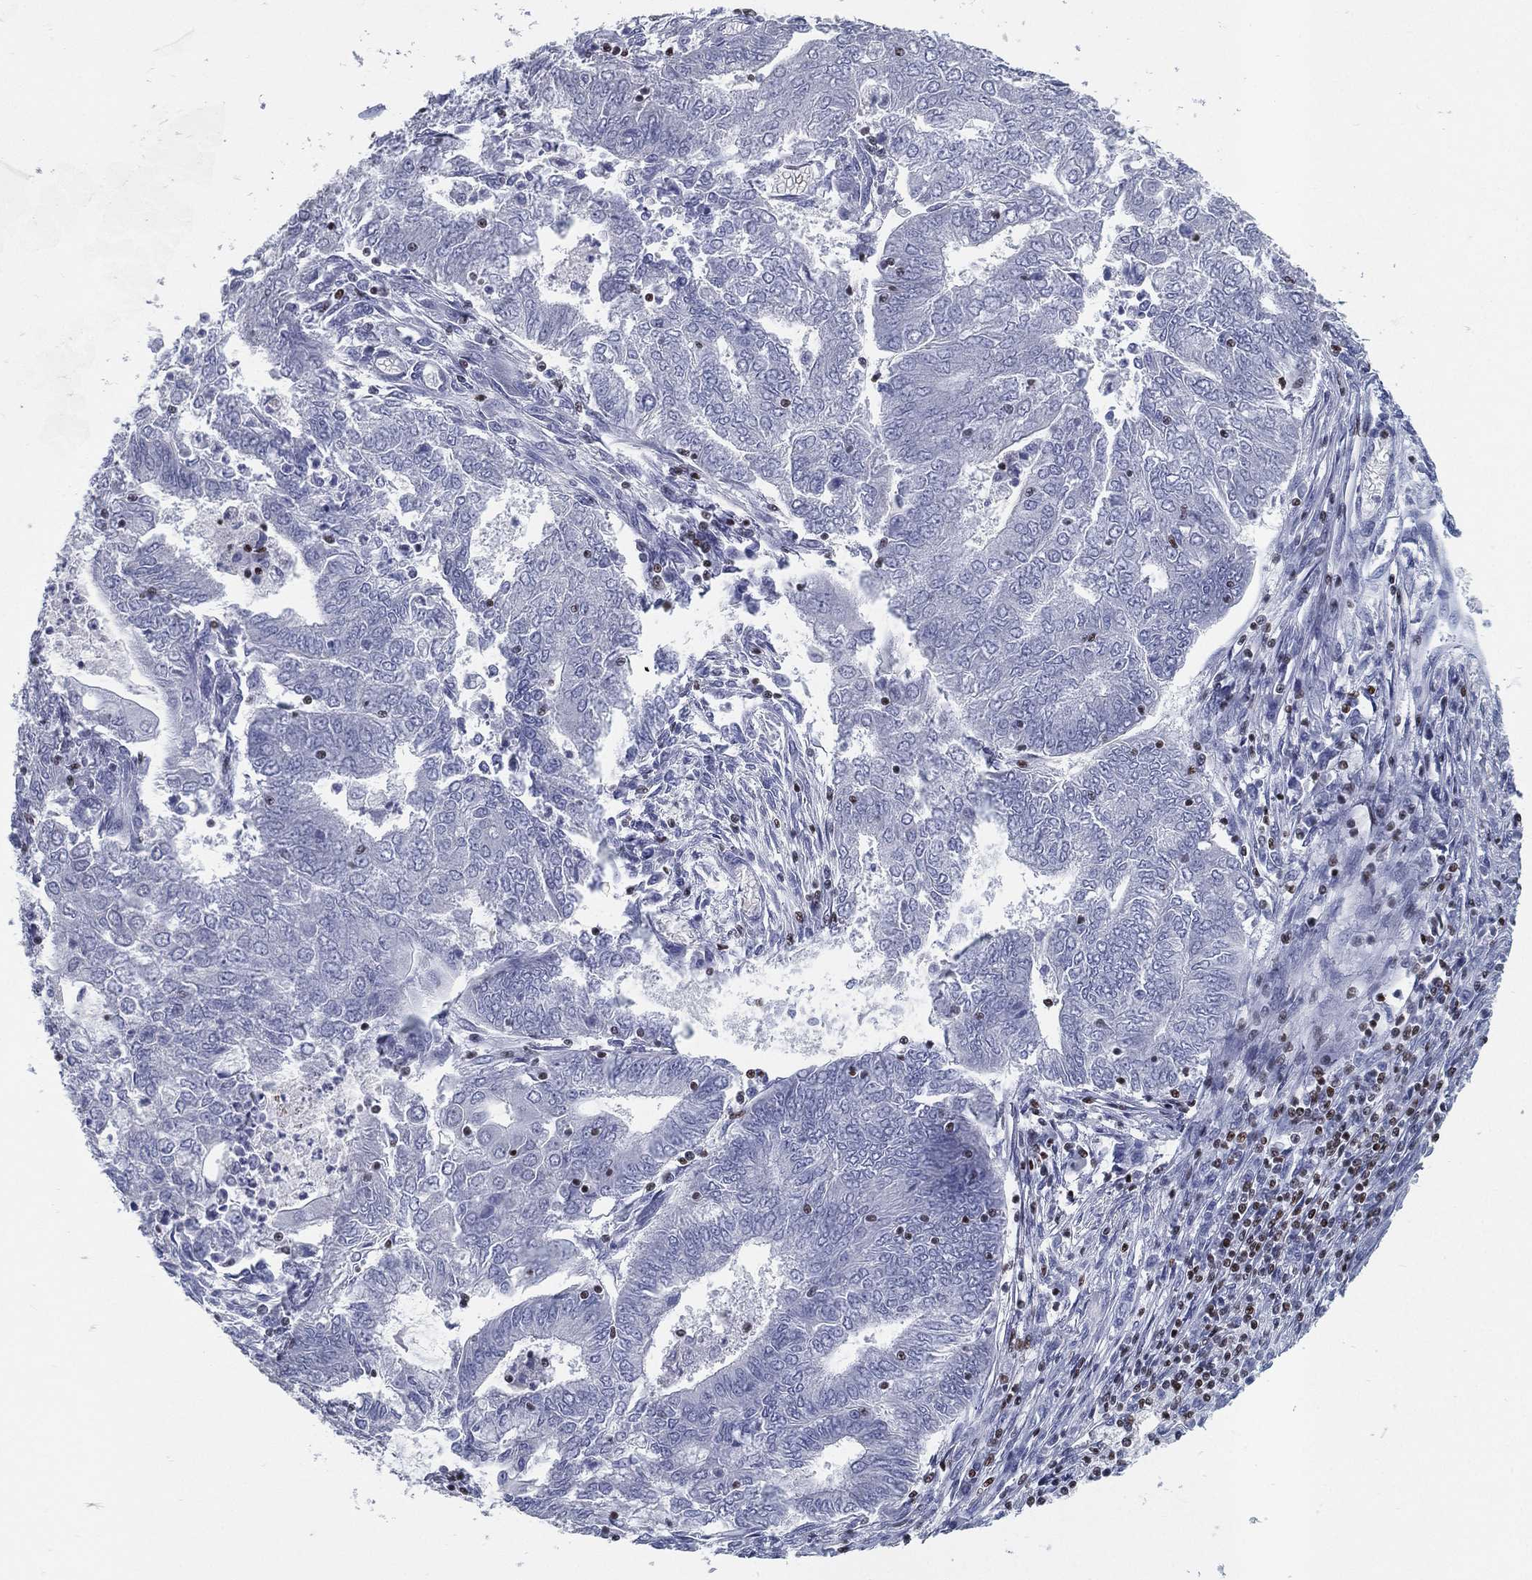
{"staining": {"intensity": "negative", "quantity": "none", "location": "none"}, "tissue": "endometrial cancer", "cell_type": "Tumor cells", "image_type": "cancer", "snomed": [{"axis": "morphology", "description": "Adenocarcinoma, NOS"}, {"axis": "topography", "description": "Endometrium"}], "caption": "The immunohistochemistry photomicrograph has no significant positivity in tumor cells of endometrial cancer tissue. The staining is performed using DAB (3,3'-diaminobenzidine) brown chromogen with nuclei counter-stained in using hematoxylin.", "gene": "PYHIN1", "patient": {"sex": "female", "age": 62}}